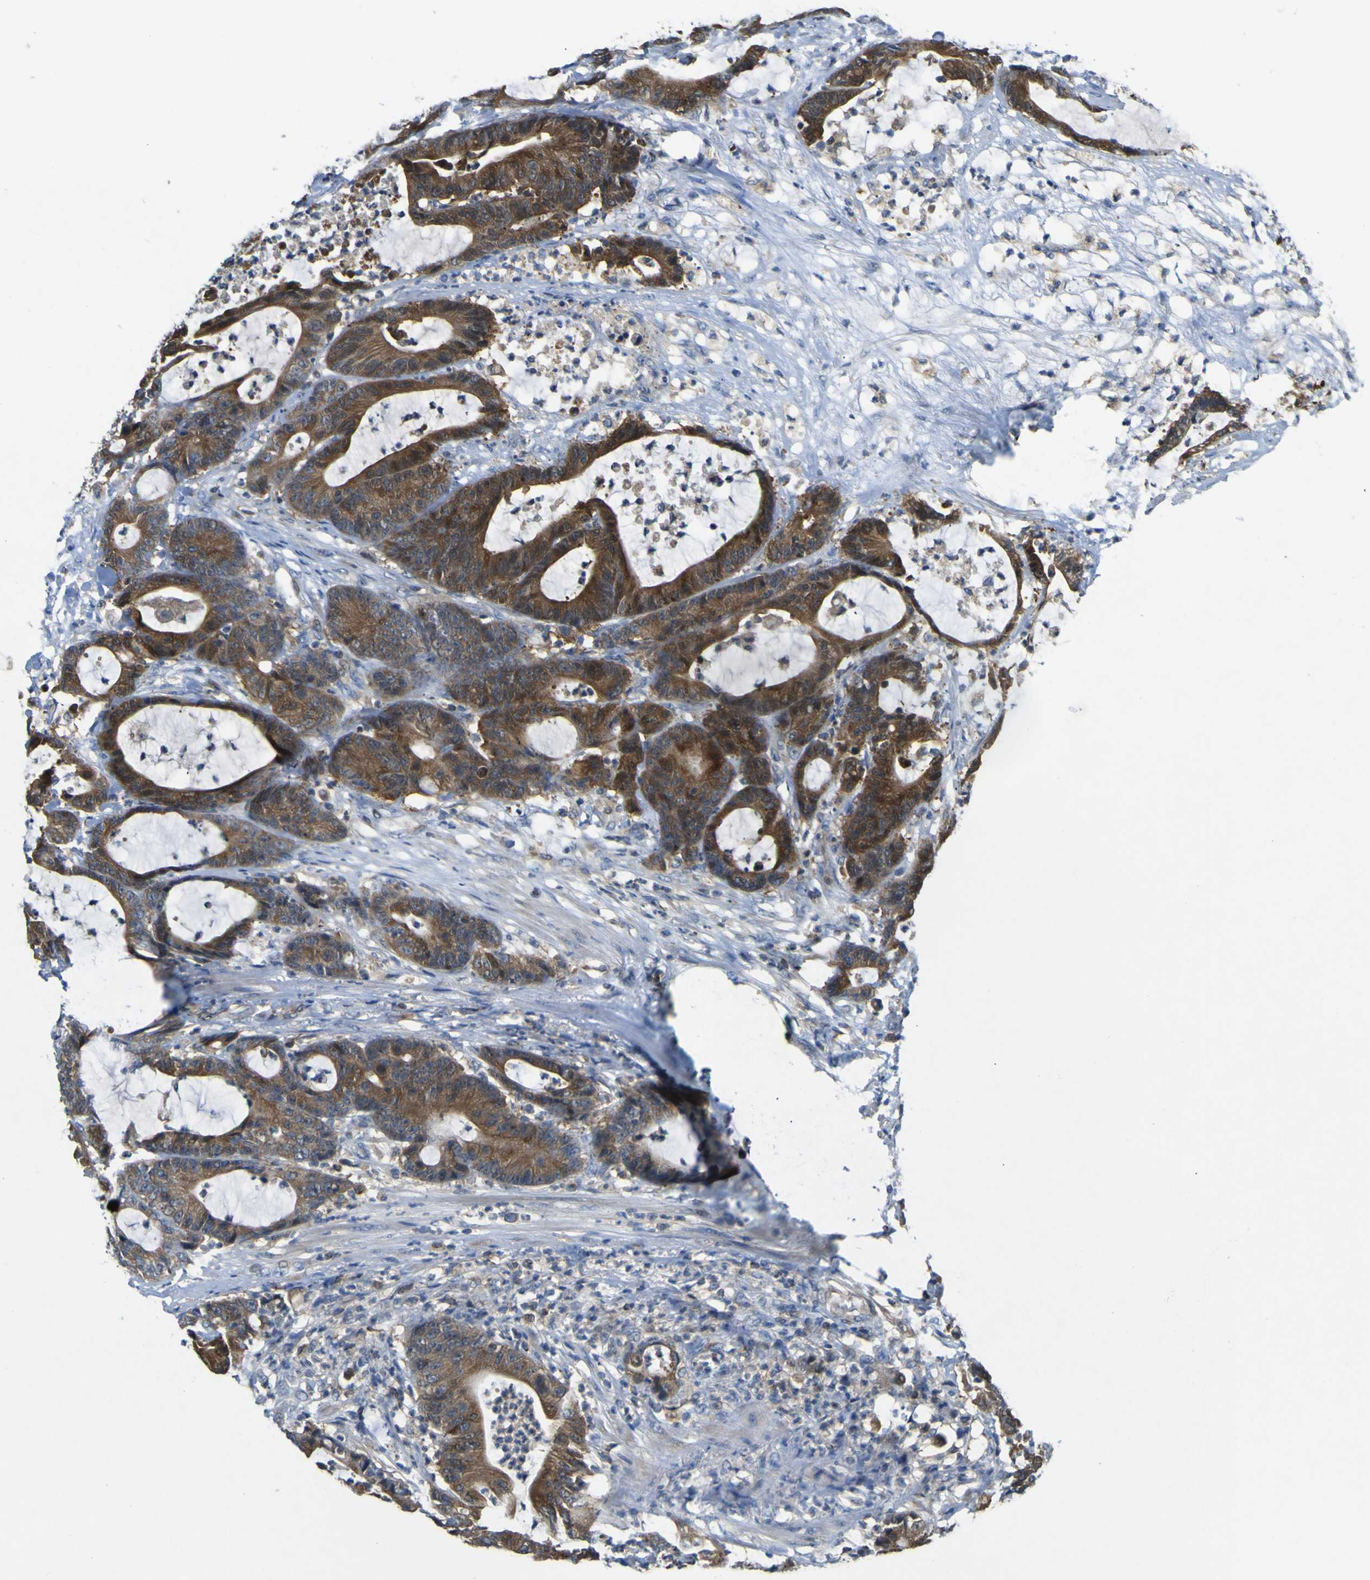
{"staining": {"intensity": "strong", "quantity": "25%-75%", "location": "cytoplasmic/membranous"}, "tissue": "colorectal cancer", "cell_type": "Tumor cells", "image_type": "cancer", "snomed": [{"axis": "morphology", "description": "Adenocarcinoma, NOS"}, {"axis": "topography", "description": "Colon"}], "caption": "An image of human colorectal cancer (adenocarcinoma) stained for a protein displays strong cytoplasmic/membranous brown staining in tumor cells. The staining was performed using DAB to visualize the protein expression in brown, while the nuclei were stained in blue with hematoxylin (Magnification: 20x).", "gene": "EML2", "patient": {"sex": "female", "age": 84}}